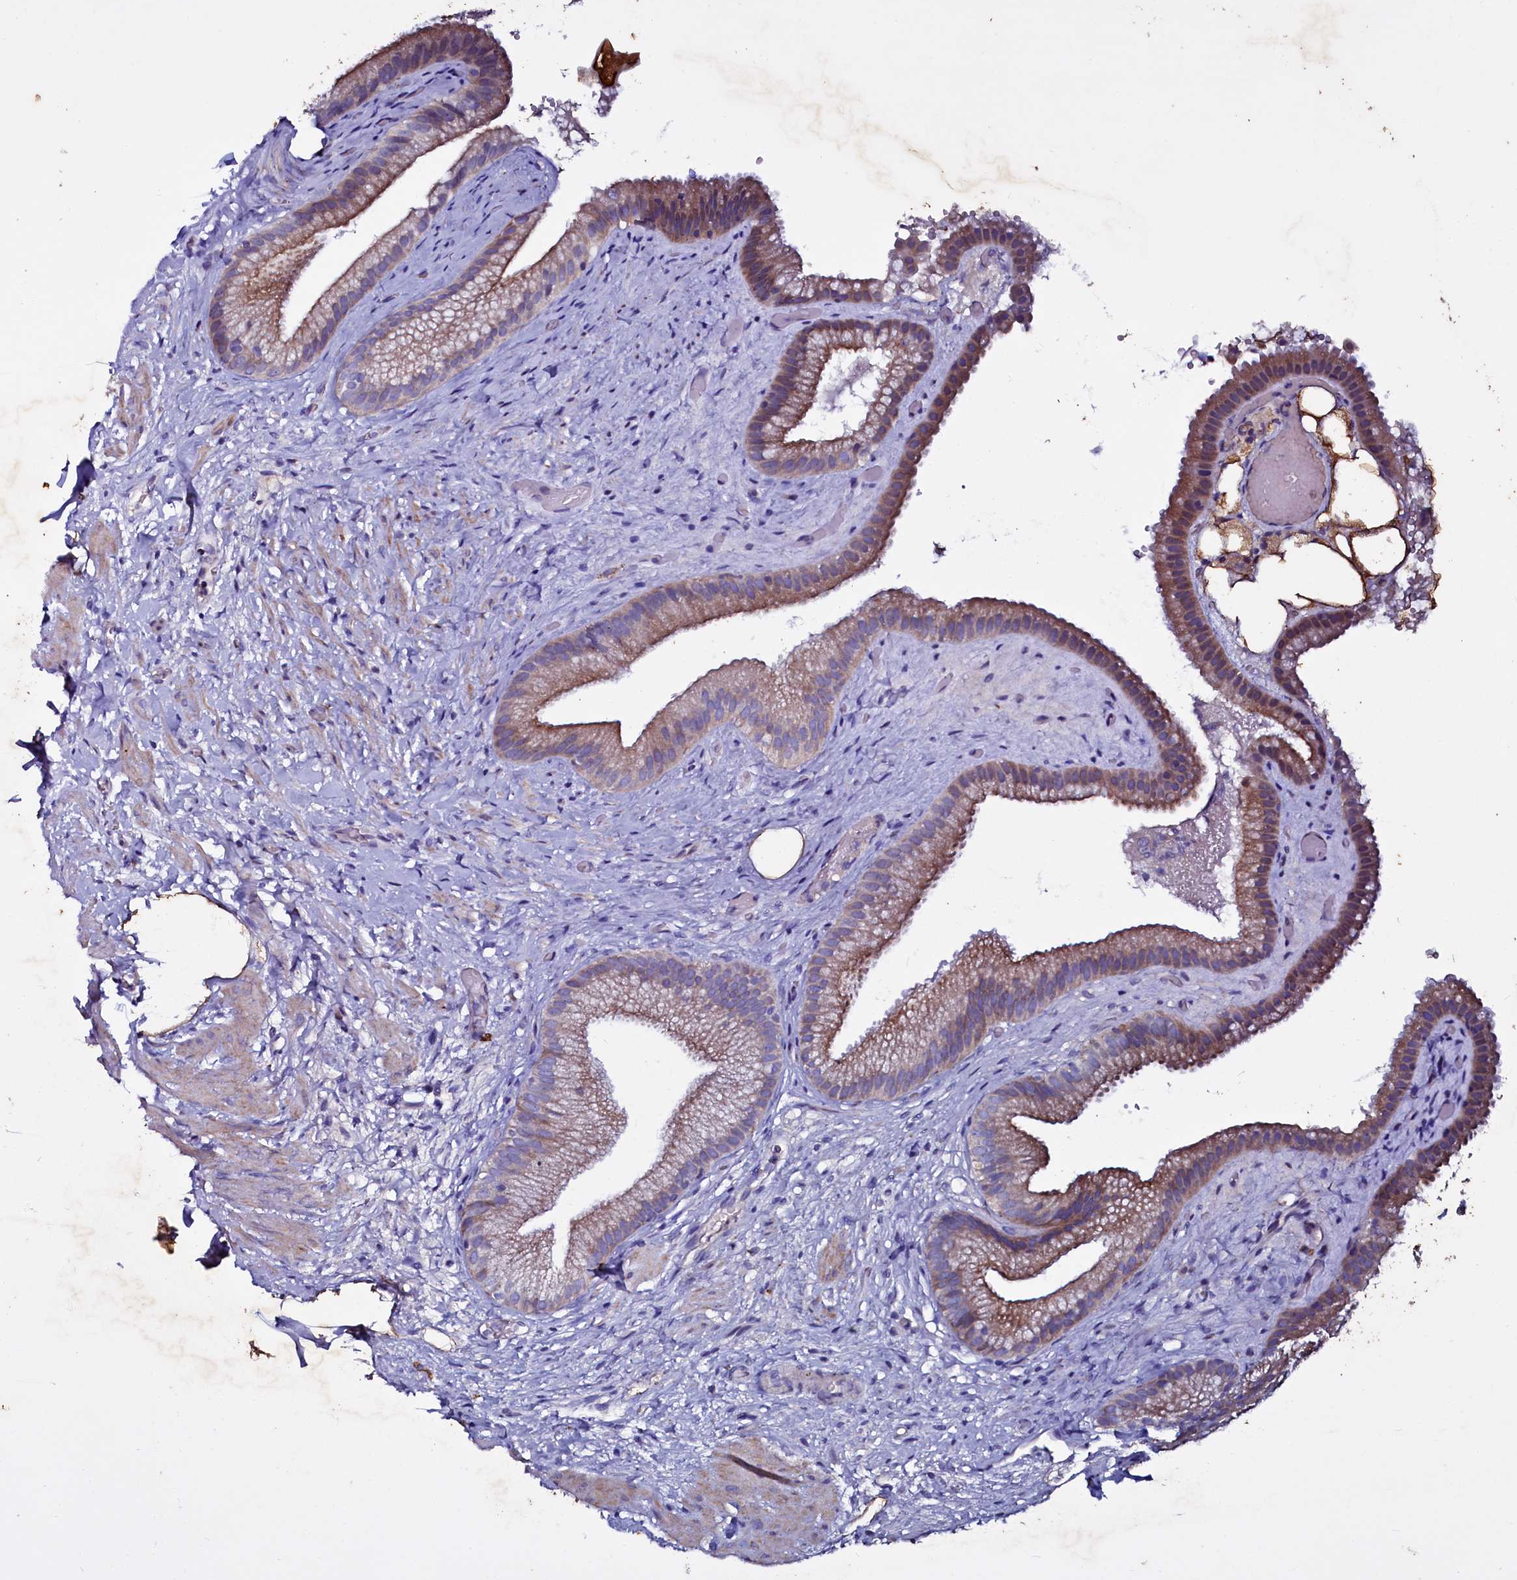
{"staining": {"intensity": "moderate", "quantity": ">75%", "location": "cytoplasmic/membranous"}, "tissue": "gallbladder", "cell_type": "Glandular cells", "image_type": "normal", "snomed": [{"axis": "morphology", "description": "Normal tissue, NOS"}, {"axis": "morphology", "description": "Inflammation, NOS"}, {"axis": "topography", "description": "Gallbladder"}], "caption": "Glandular cells exhibit medium levels of moderate cytoplasmic/membranous staining in approximately >75% of cells in benign human gallbladder.", "gene": "SELENOT", "patient": {"sex": "male", "age": 51}}